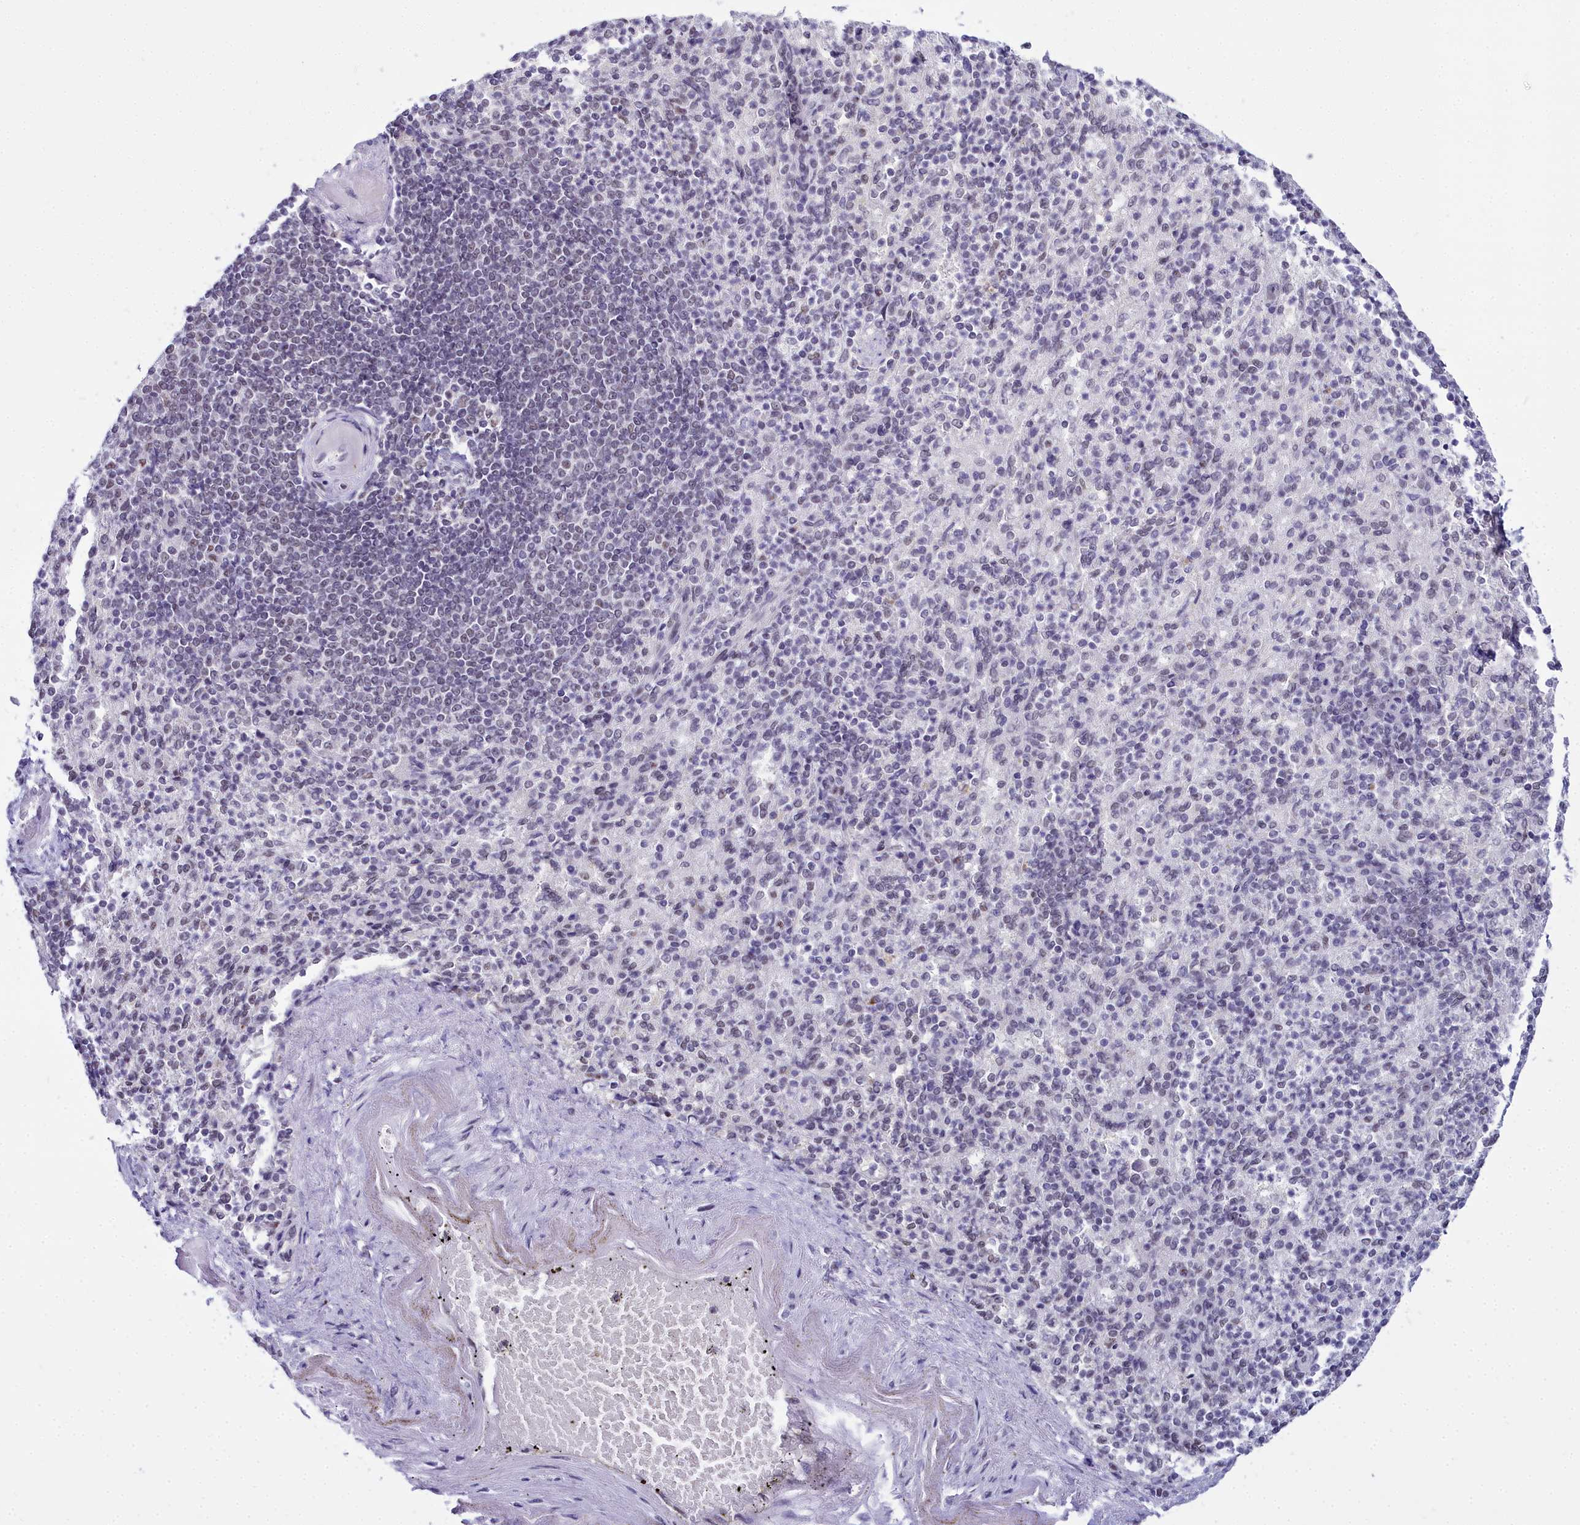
{"staining": {"intensity": "negative", "quantity": "none", "location": "none"}, "tissue": "spleen", "cell_type": "Cells in red pulp", "image_type": "normal", "snomed": [{"axis": "morphology", "description": "Normal tissue, NOS"}, {"axis": "topography", "description": "Spleen"}], "caption": "The micrograph reveals no staining of cells in red pulp in unremarkable spleen. (Immunohistochemistry, brightfield microscopy, high magnification).", "gene": "RBM12", "patient": {"sex": "female", "age": 74}}